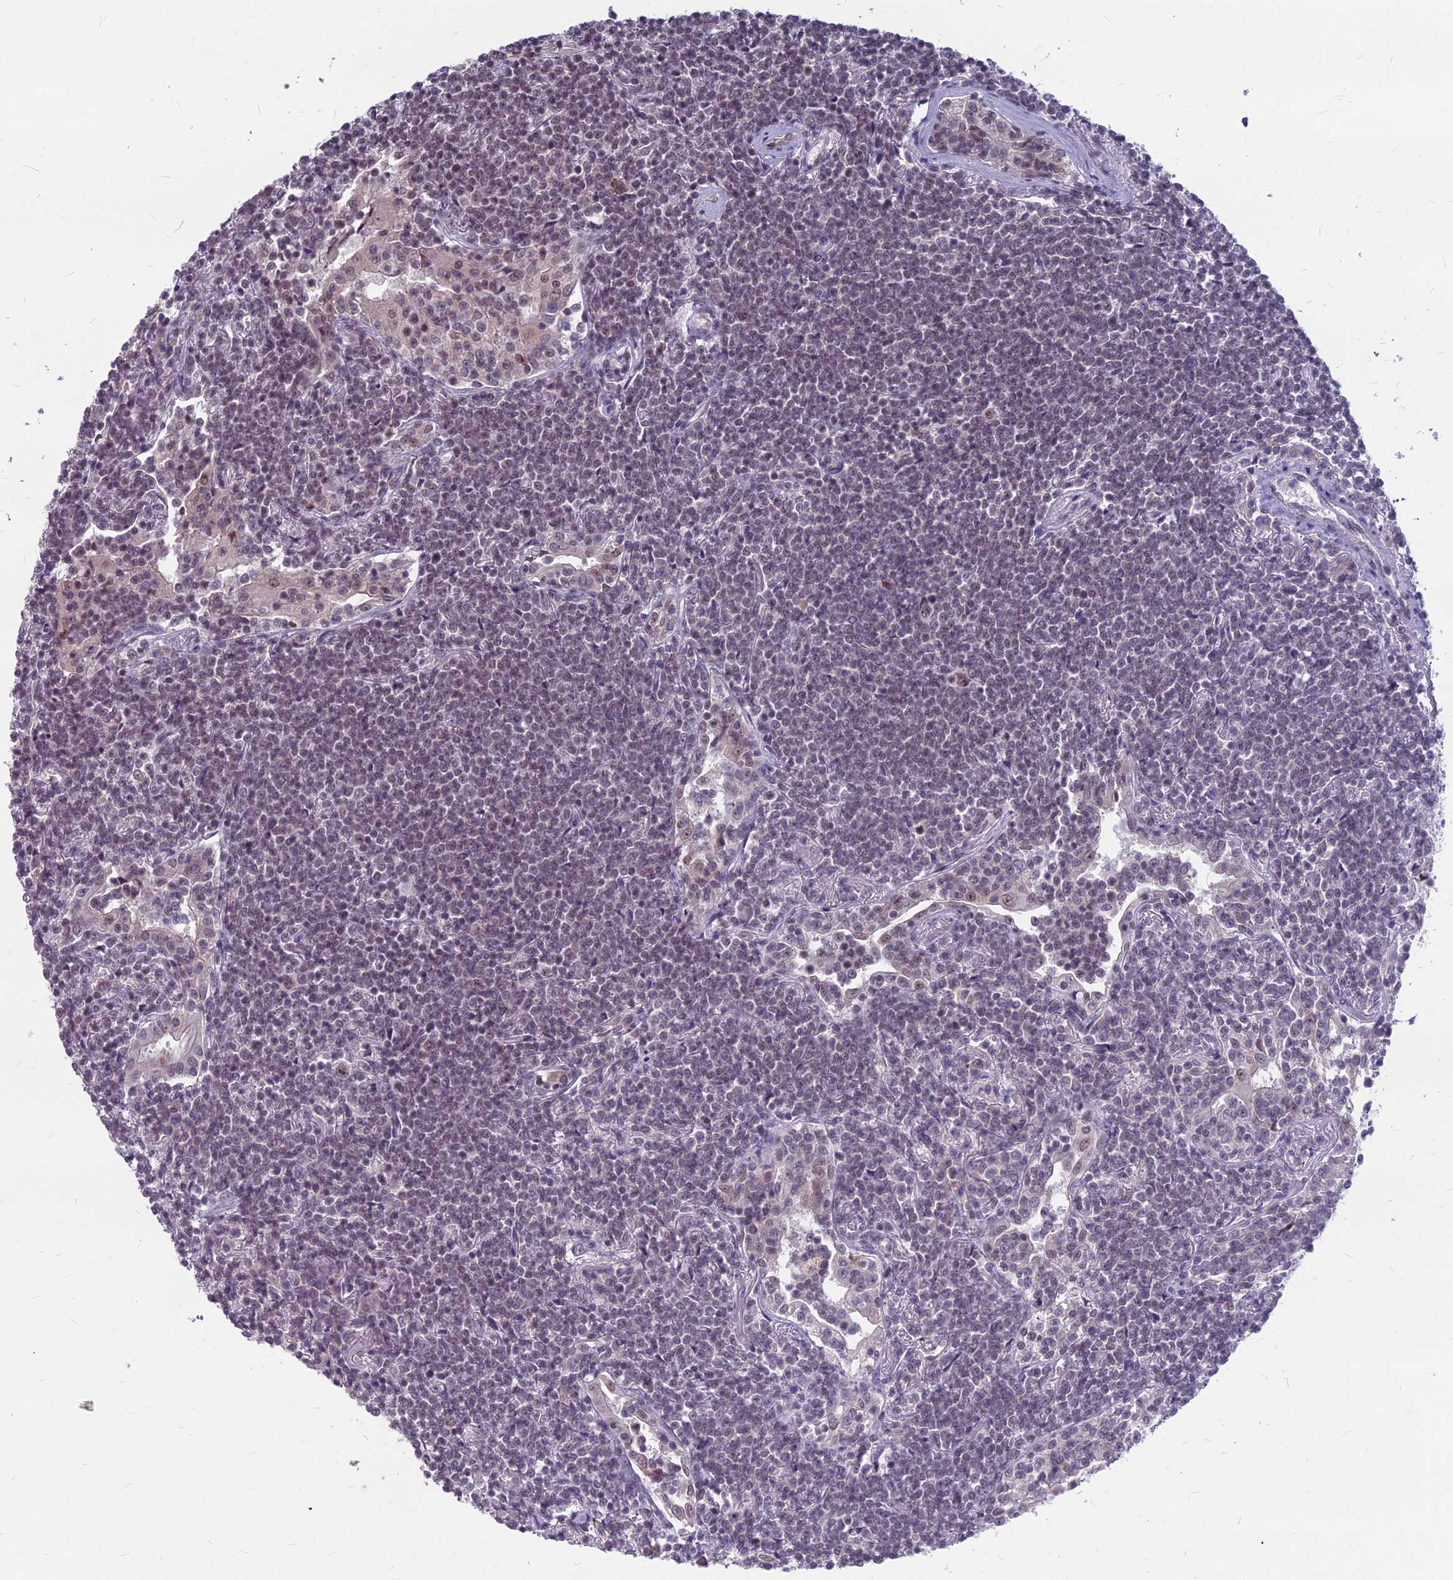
{"staining": {"intensity": "weak", "quantity": "25%-75%", "location": "nuclear"}, "tissue": "lymphoma", "cell_type": "Tumor cells", "image_type": "cancer", "snomed": [{"axis": "morphology", "description": "Malignant lymphoma, non-Hodgkin's type, Low grade"}, {"axis": "topography", "description": "Lung"}], "caption": "Human lymphoma stained with a brown dye shows weak nuclear positive expression in about 25%-75% of tumor cells.", "gene": "KAT7", "patient": {"sex": "female", "age": 71}}